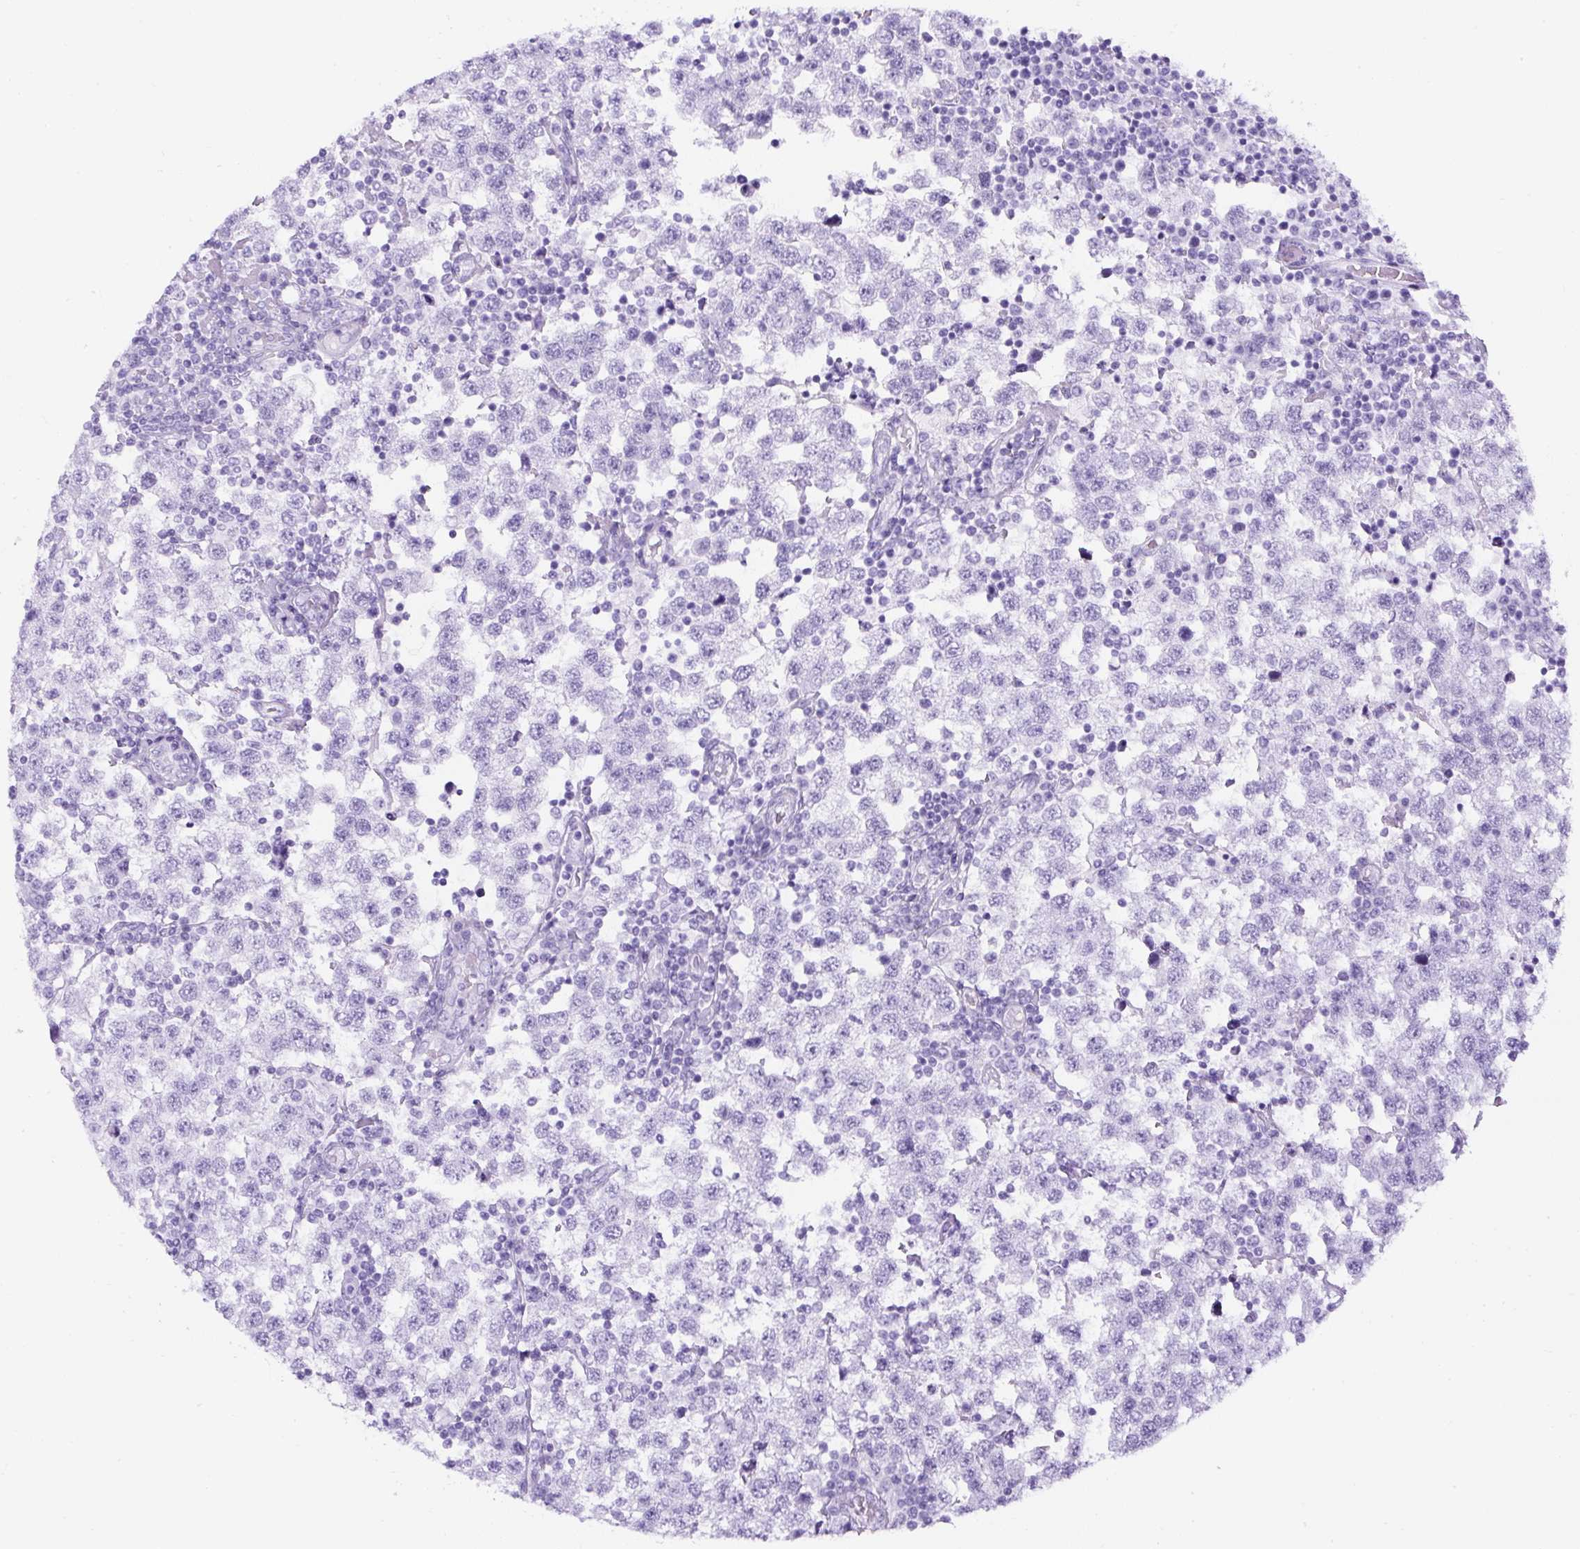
{"staining": {"intensity": "negative", "quantity": "none", "location": "none"}, "tissue": "testis cancer", "cell_type": "Tumor cells", "image_type": "cancer", "snomed": [{"axis": "morphology", "description": "Seminoma, NOS"}, {"axis": "topography", "description": "Testis"}], "caption": "Tumor cells are negative for protein expression in human testis cancer (seminoma). Nuclei are stained in blue.", "gene": "TMEM200B", "patient": {"sex": "male", "age": 34}}